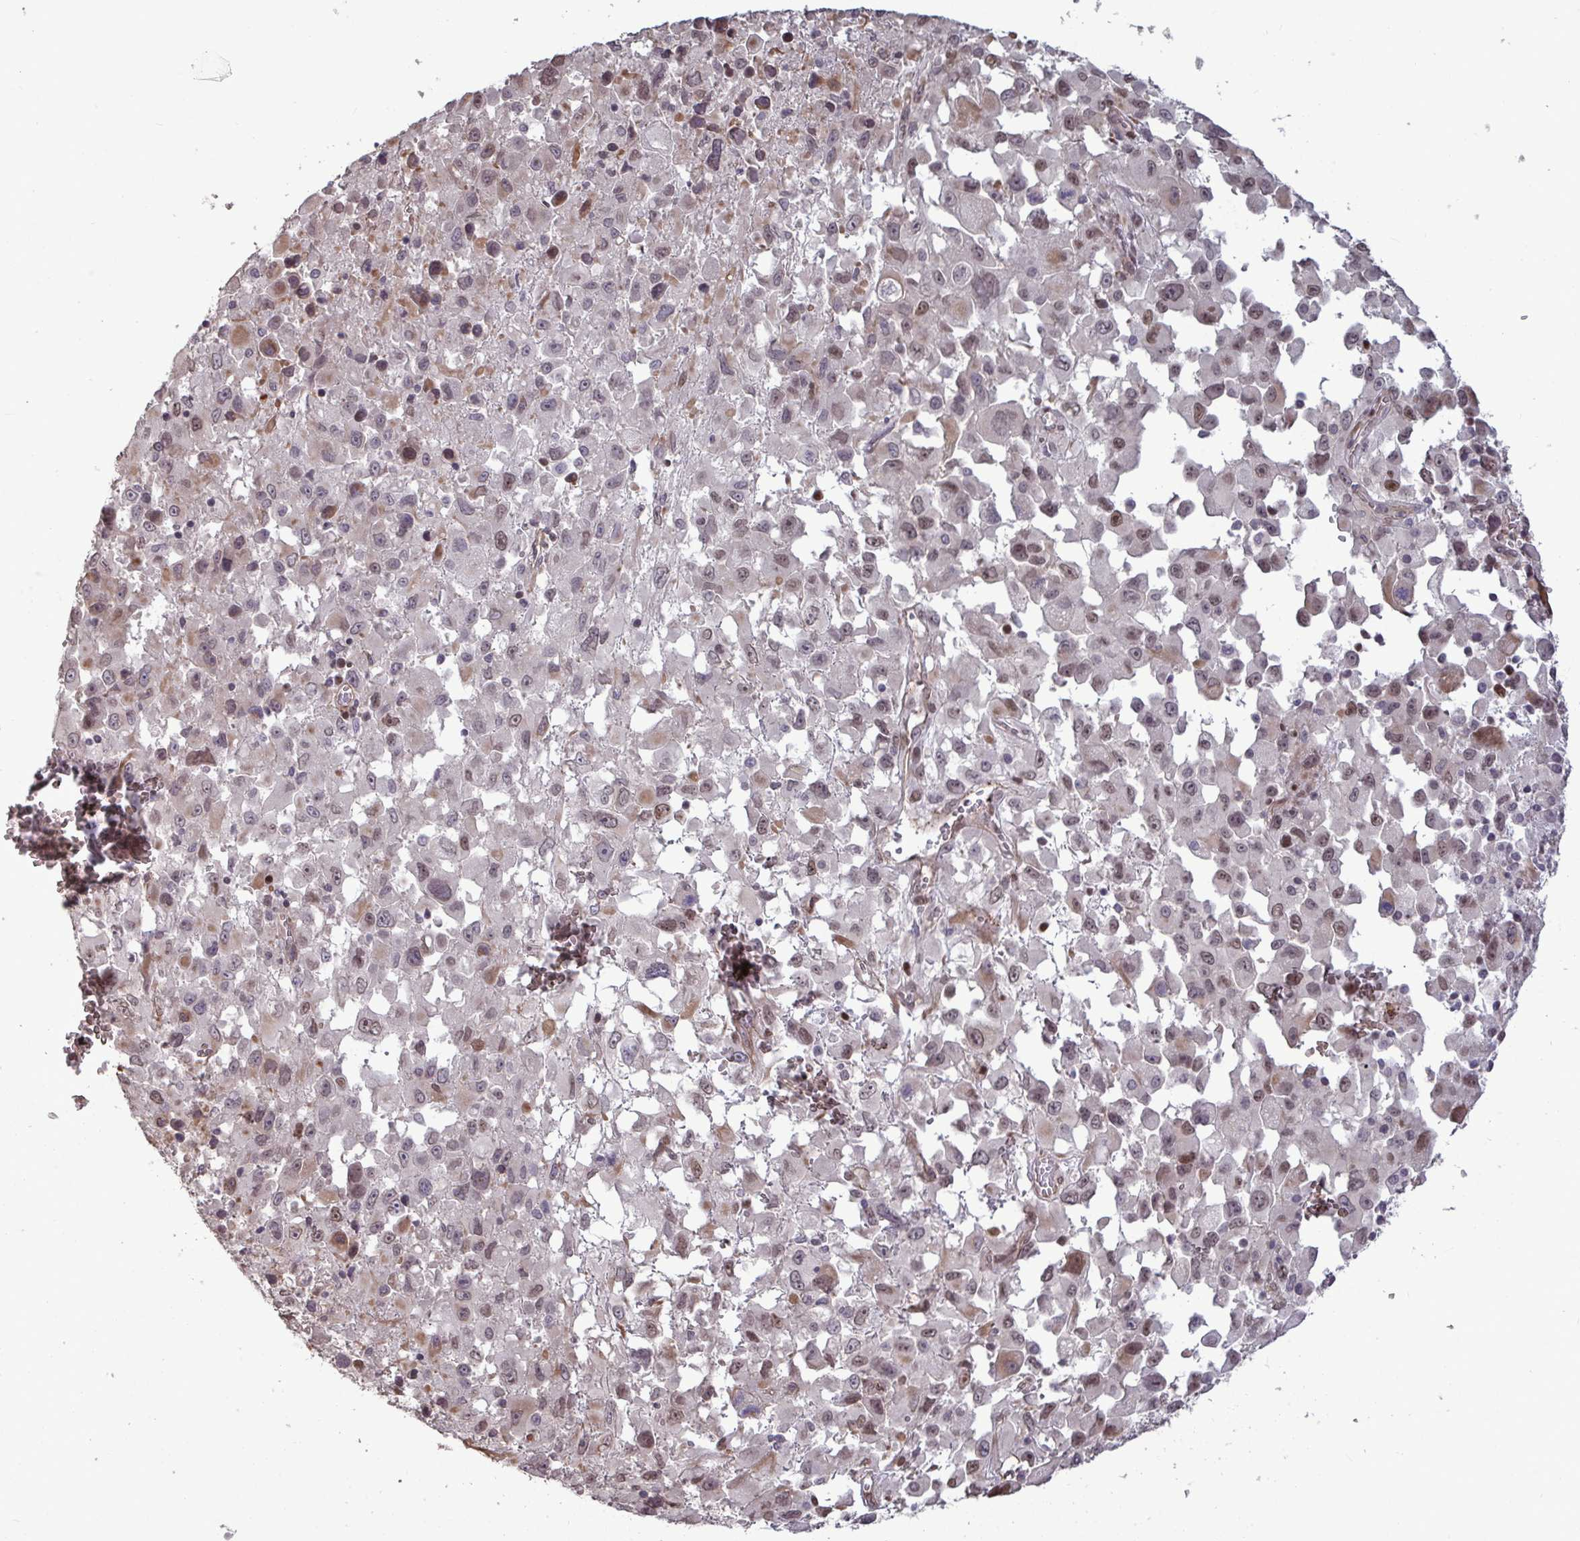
{"staining": {"intensity": "moderate", "quantity": "<25%", "location": "nuclear"}, "tissue": "melanoma", "cell_type": "Tumor cells", "image_type": "cancer", "snomed": [{"axis": "morphology", "description": "Malignant melanoma, Metastatic site"}, {"axis": "topography", "description": "Soft tissue"}], "caption": "This is a histology image of immunohistochemistry staining of melanoma, which shows moderate expression in the nuclear of tumor cells.", "gene": "IPO5", "patient": {"sex": "male", "age": 50}}